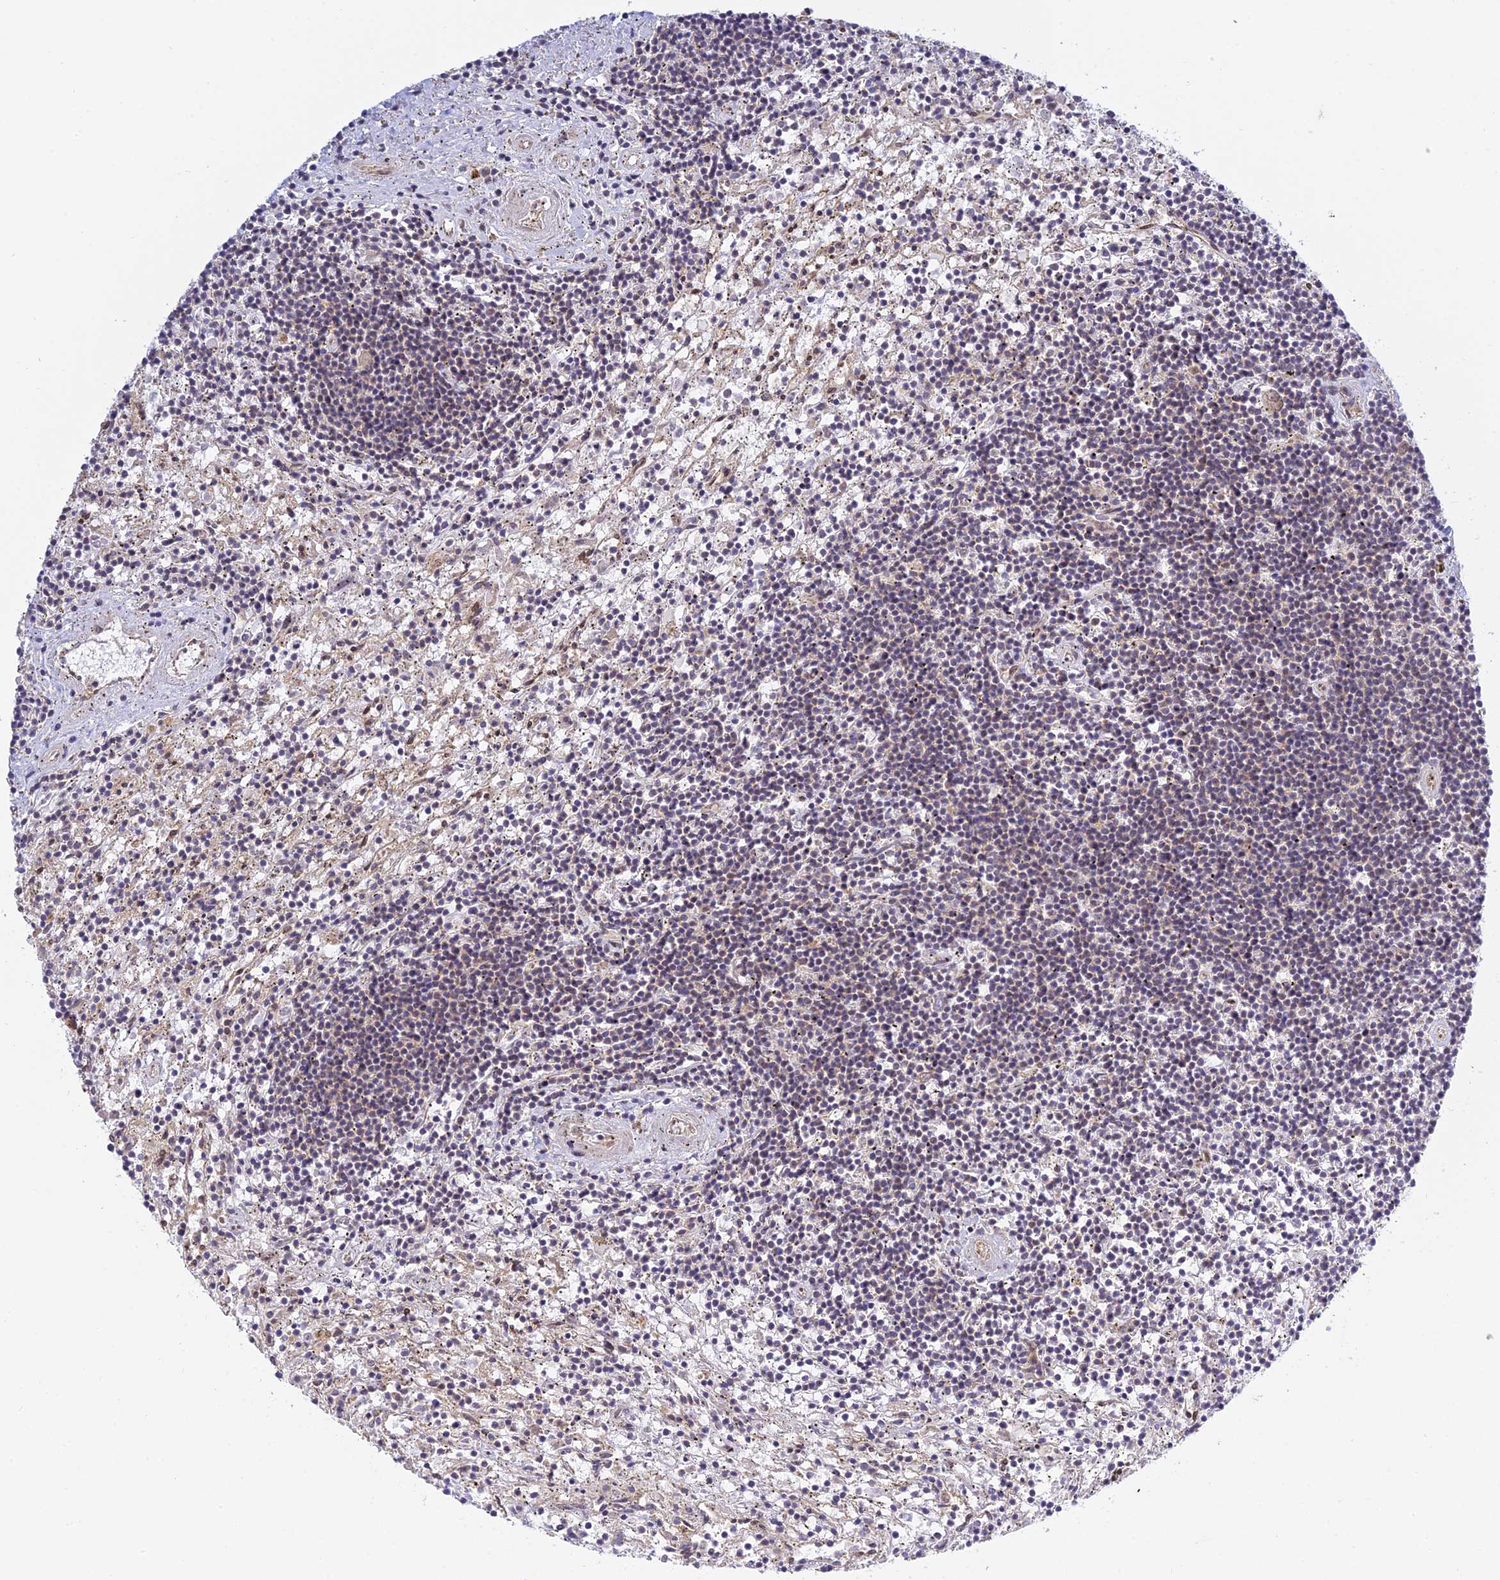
{"staining": {"intensity": "negative", "quantity": "none", "location": "none"}, "tissue": "lymphoma", "cell_type": "Tumor cells", "image_type": "cancer", "snomed": [{"axis": "morphology", "description": "Malignant lymphoma, non-Hodgkin's type, Low grade"}, {"axis": "topography", "description": "Spleen"}], "caption": "An immunohistochemistry (IHC) photomicrograph of lymphoma is shown. There is no staining in tumor cells of lymphoma.", "gene": "SKIC8", "patient": {"sex": "male", "age": 76}}